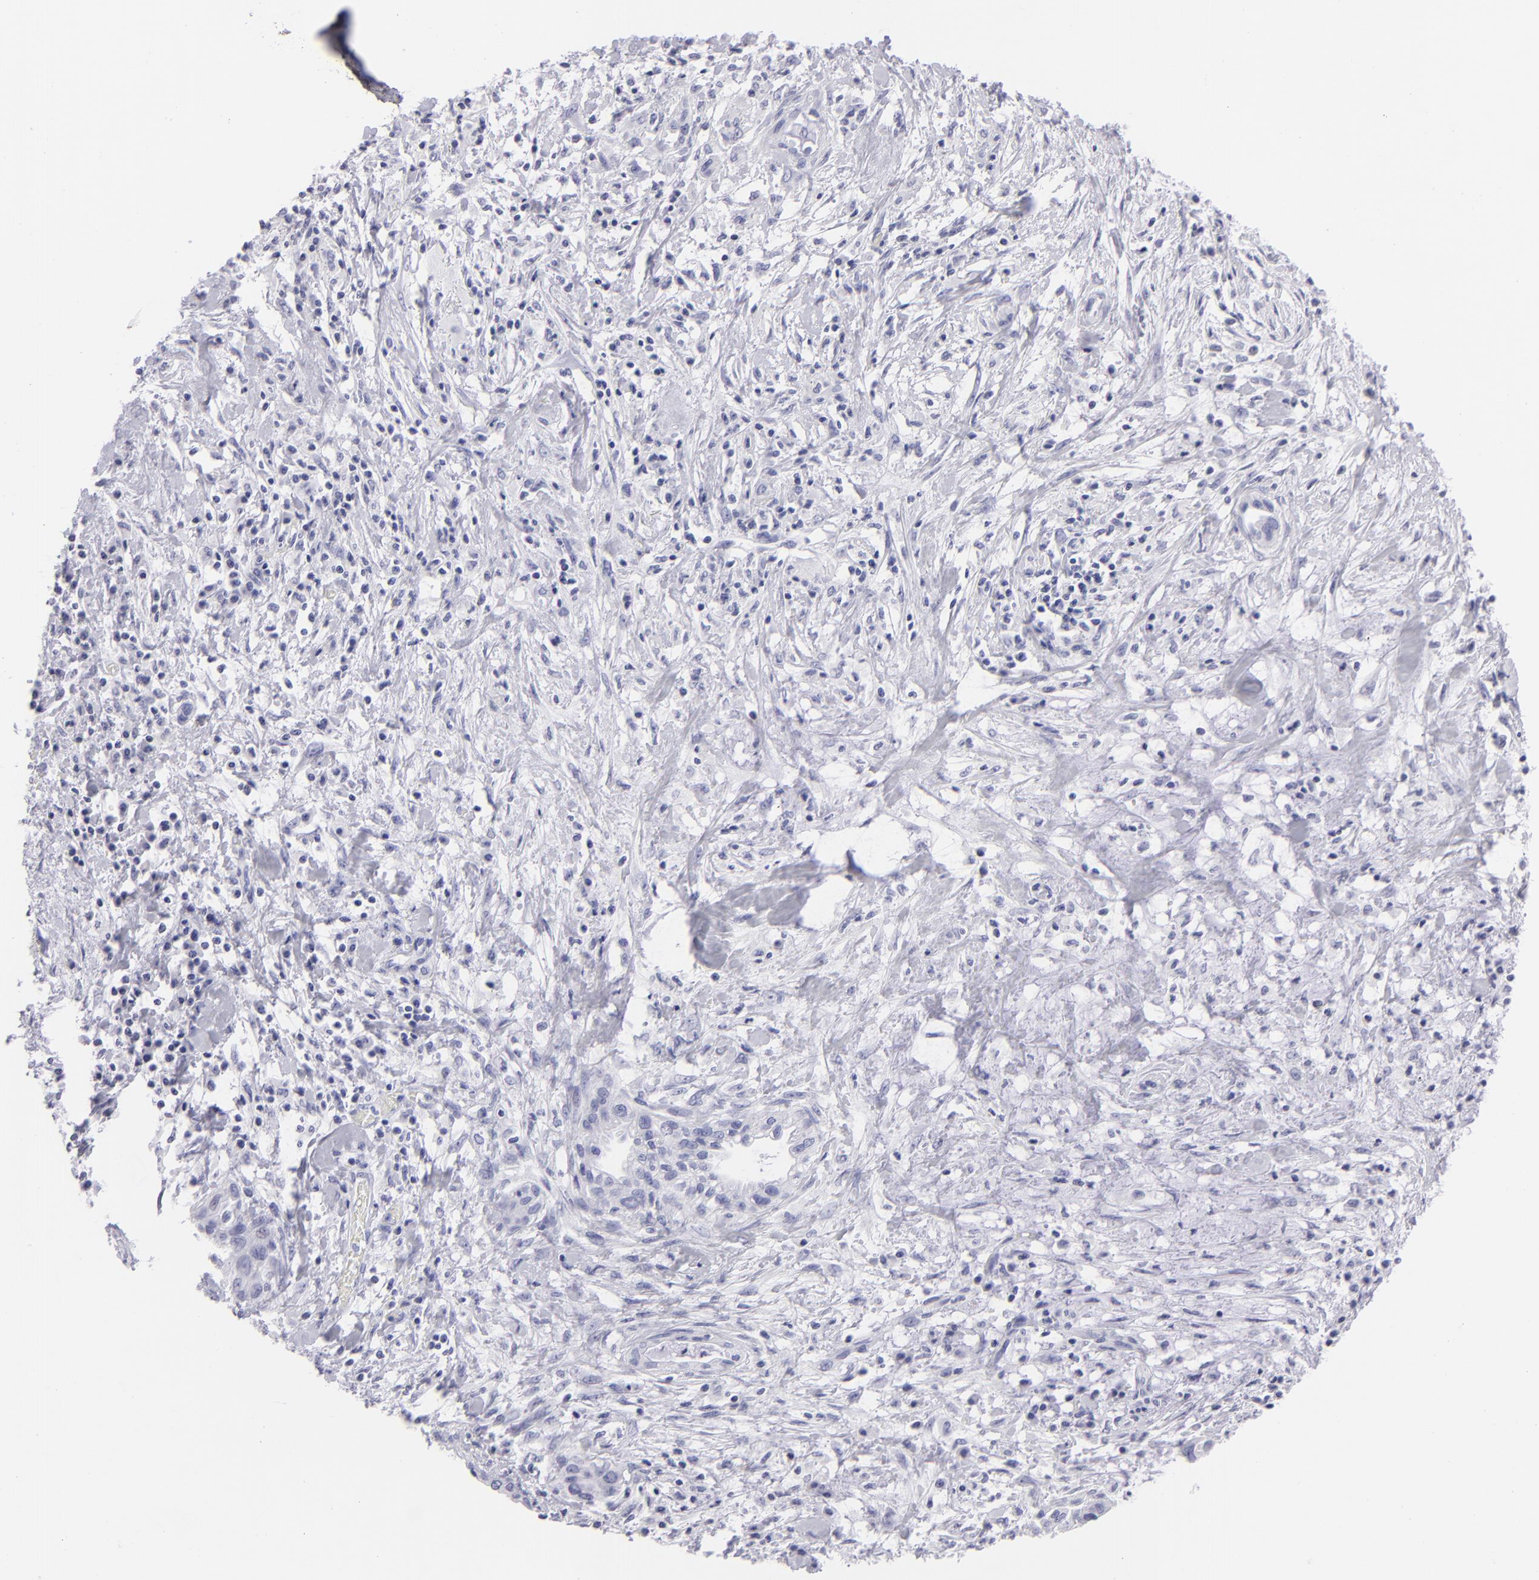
{"staining": {"intensity": "negative", "quantity": "none", "location": "none"}, "tissue": "pancreatic cancer", "cell_type": "Tumor cells", "image_type": "cancer", "snomed": [{"axis": "morphology", "description": "Adenocarcinoma, NOS"}, {"axis": "topography", "description": "Pancreas"}], "caption": "The micrograph reveals no significant expression in tumor cells of adenocarcinoma (pancreatic).", "gene": "SLC1A2", "patient": {"sex": "female", "age": 64}}